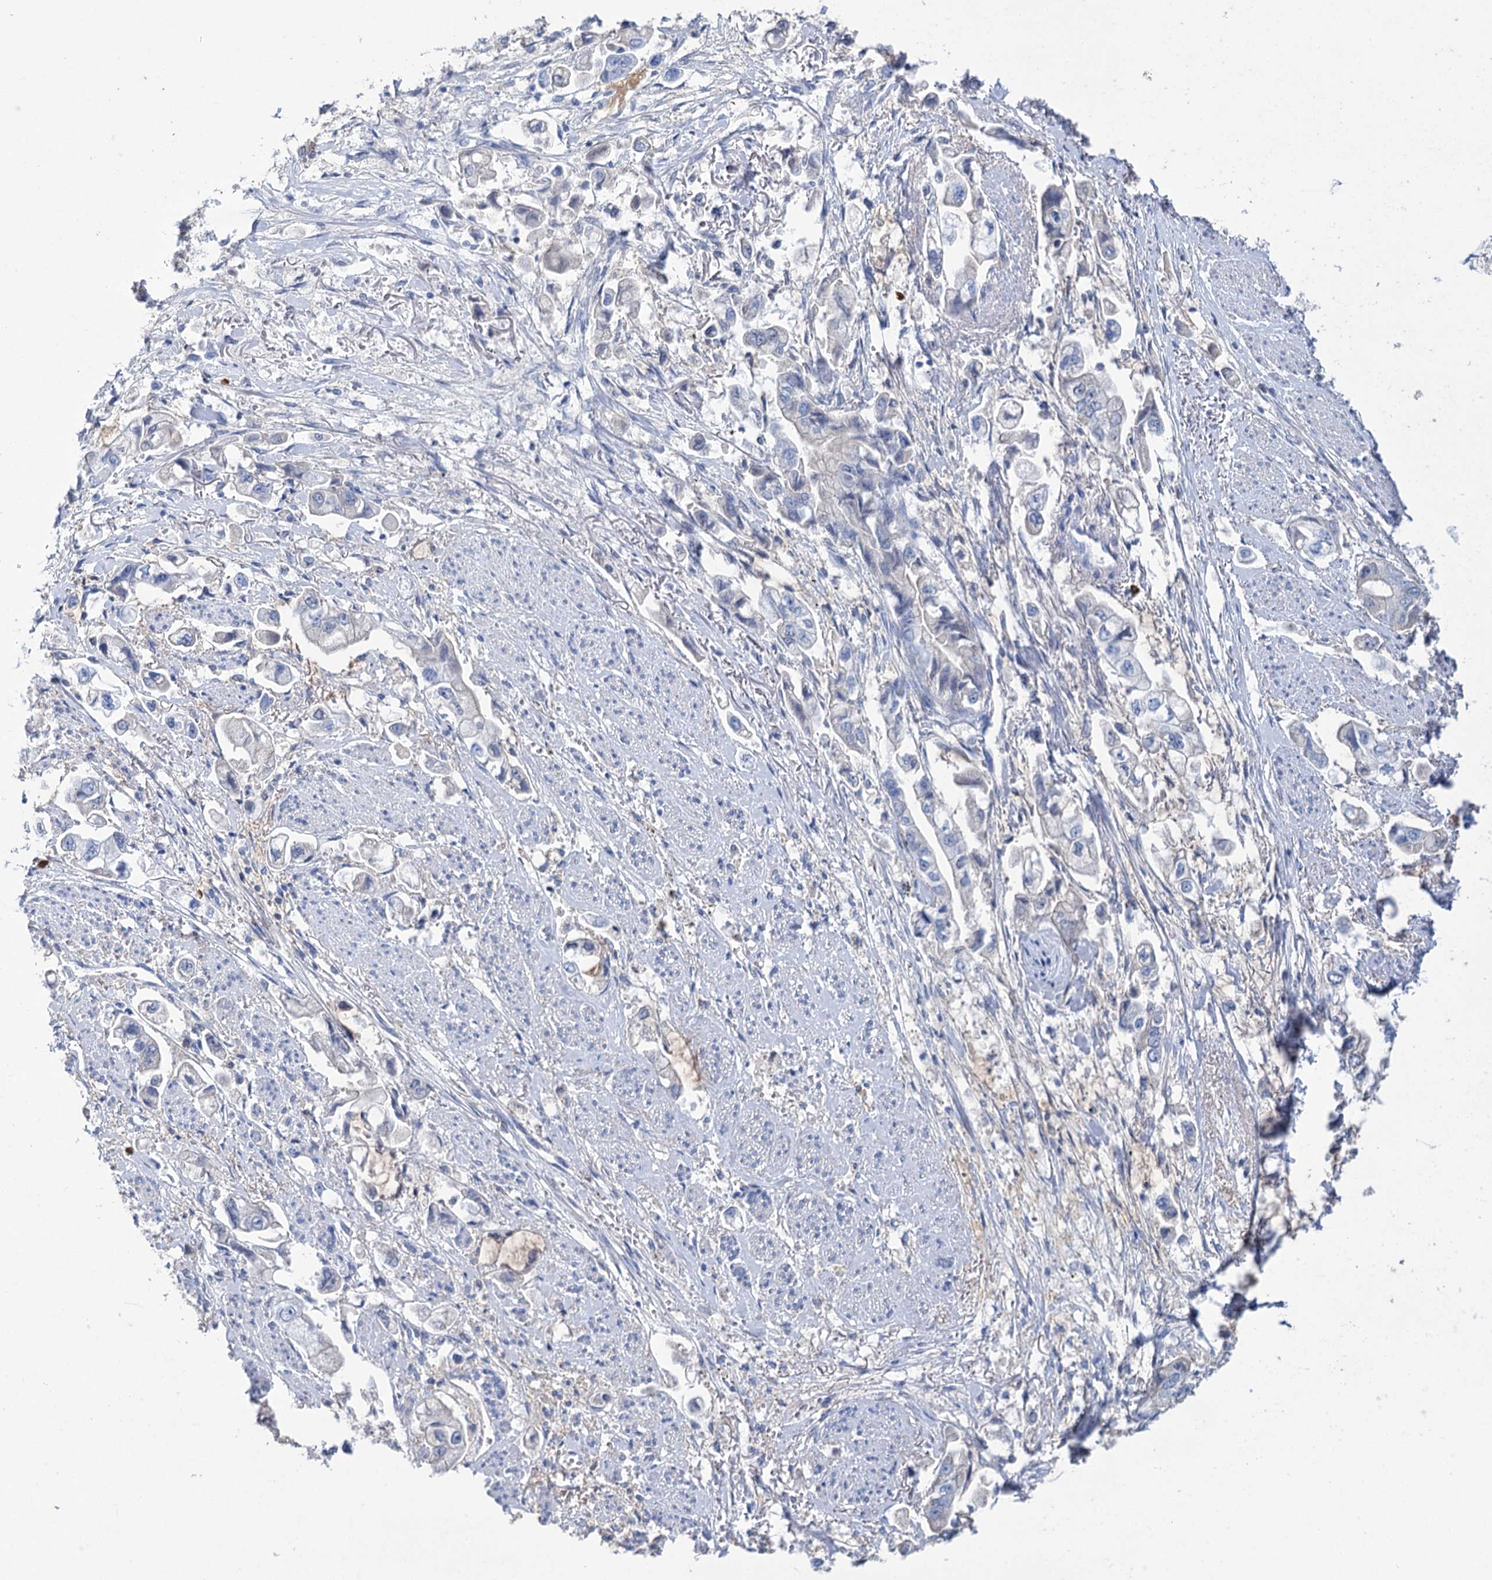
{"staining": {"intensity": "negative", "quantity": "none", "location": "none"}, "tissue": "stomach cancer", "cell_type": "Tumor cells", "image_type": "cancer", "snomed": [{"axis": "morphology", "description": "Adenocarcinoma, NOS"}, {"axis": "topography", "description": "Stomach"}], "caption": "Tumor cells show no significant protein expression in adenocarcinoma (stomach).", "gene": "FBXW12", "patient": {"sex": "male", "age": 62}}